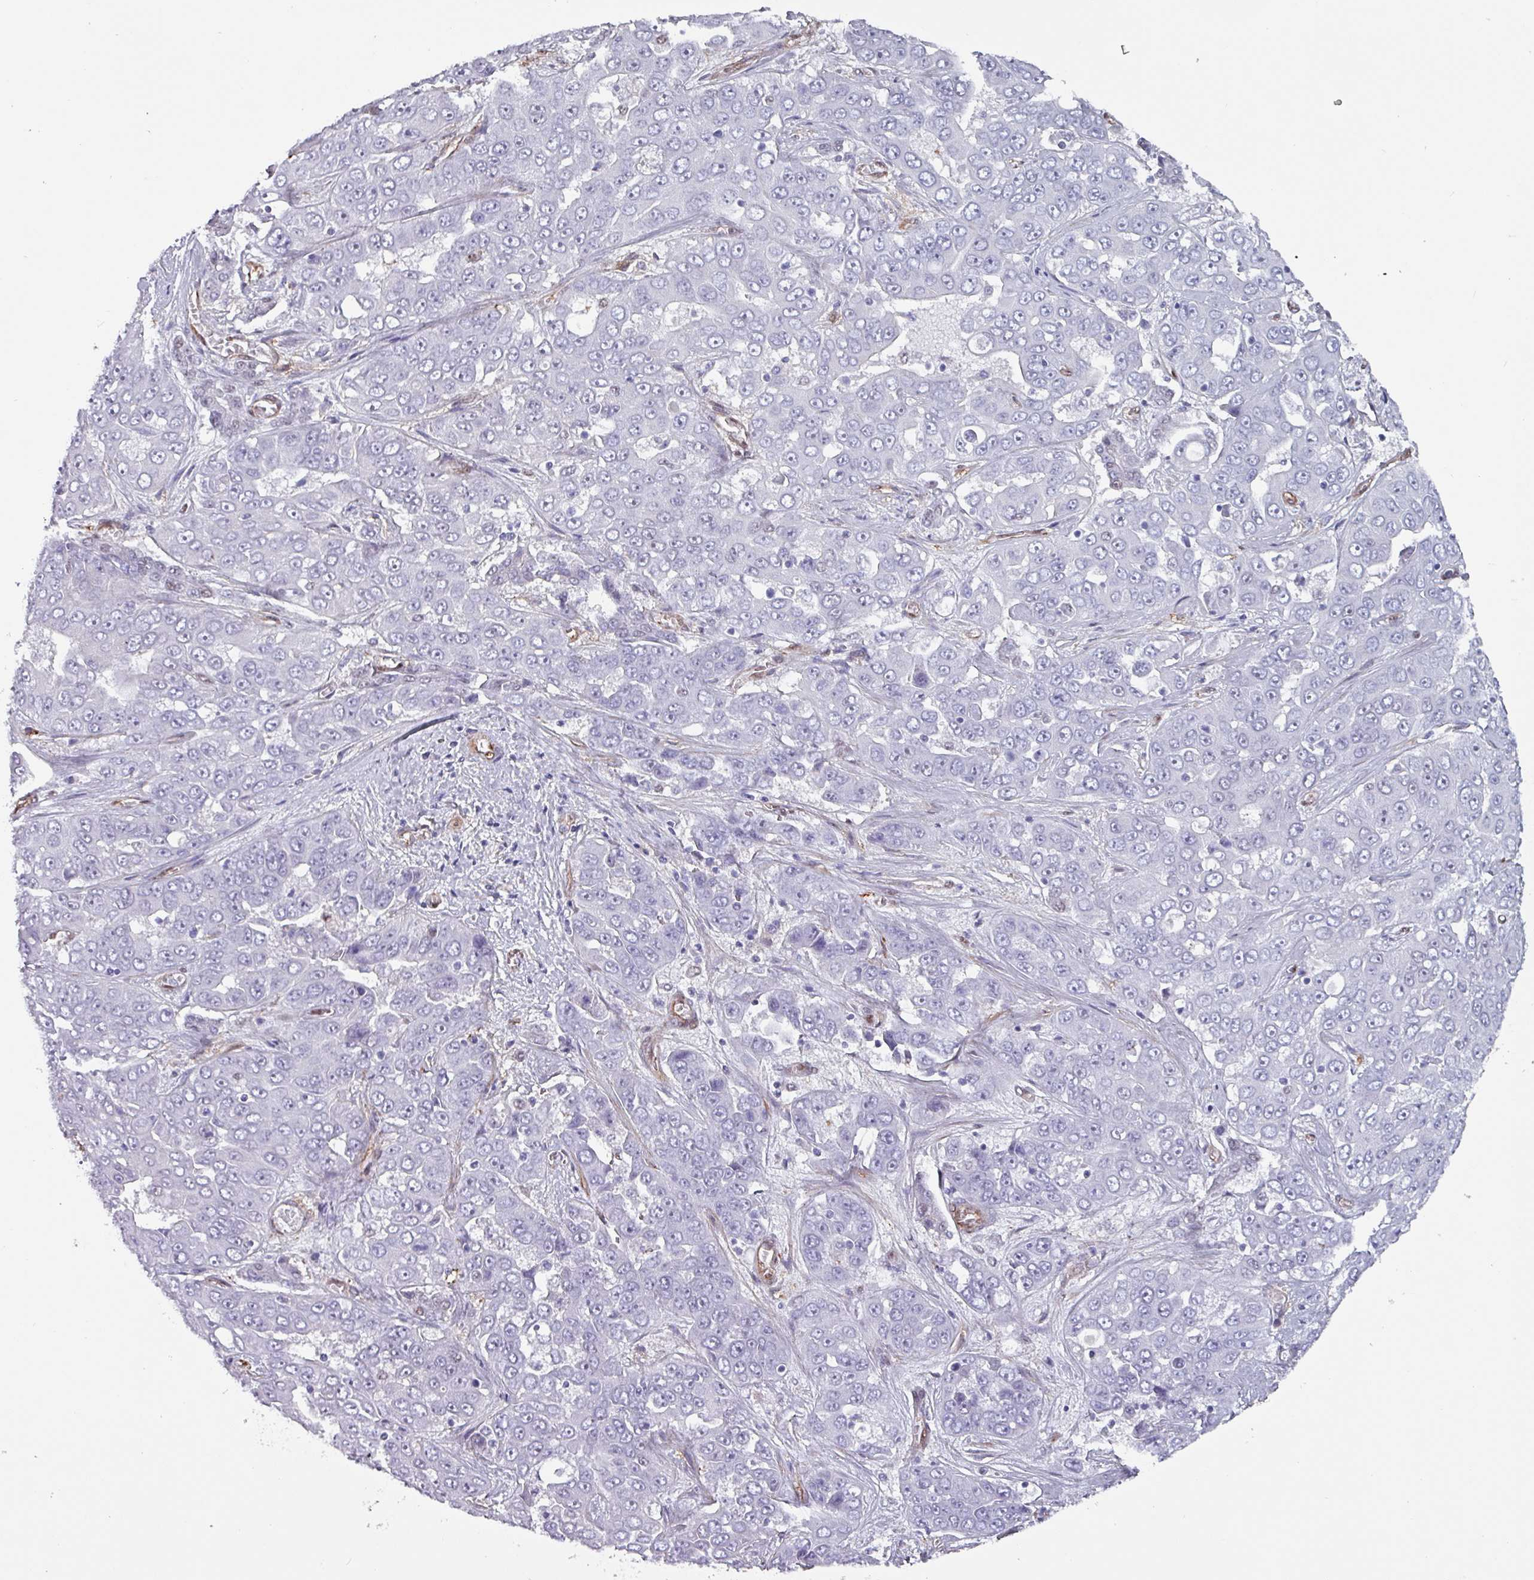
{"staining": {"intensity": "negative", "quantity": "none", "location": "none"}, "tissue": "liver cancer", "cell_type": "Tumor cells", "image_type": "cancer", "snomed": [{"axis": "morphology", "description": "Cholangiocarcinoma"}, {"axis": "topography", "description": "Liver"}], "caption": "IHC histopathology image of cholangiocarcinoma (liver) stained for a protein (brown), which reveals no staining in tumor cells.", "gene": "ZNF816-ZNF321P", "patient": {"sex": "female", "age": 52}}